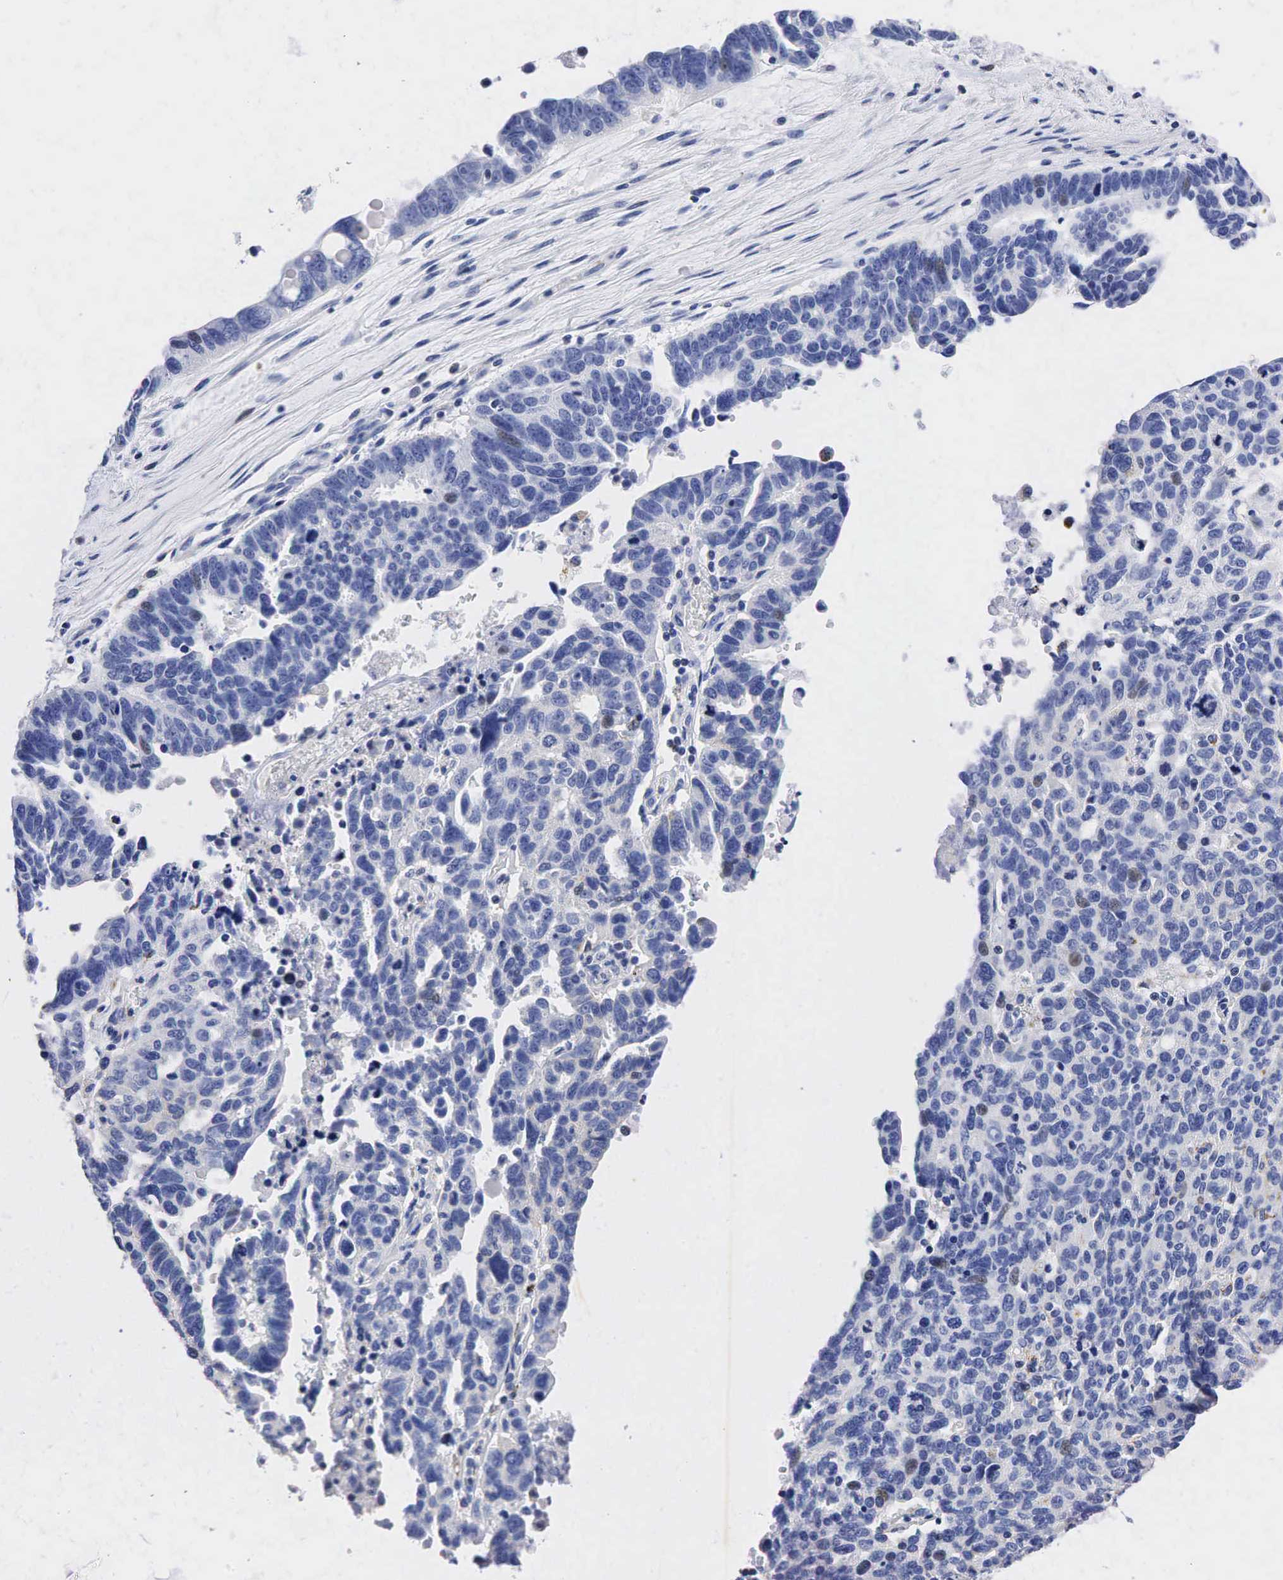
{"staining": {"intensity": "weak", "quantity": "<25%", "location": "nuclear"}, "tissue": "ovarian cancer", "cell_type": "Tumor cells", "image_type": "cancer", "snomed": [{"axis": "morphology", "description": "Carcinoma, endometroid"}, {"axis": "morphology", "description": "Cystadenocarcinoma, serous, NOS"}, {"axis": "topography", "description": "Ovary"}], "caption": "Immunohistochemistry (IHC) image of ovarian endometroid carcinoma stained for a protein (brown), which displays no positivity in tumor cells.", "gene": "SYP", "patient": {"sex": "female", "age": 45}}